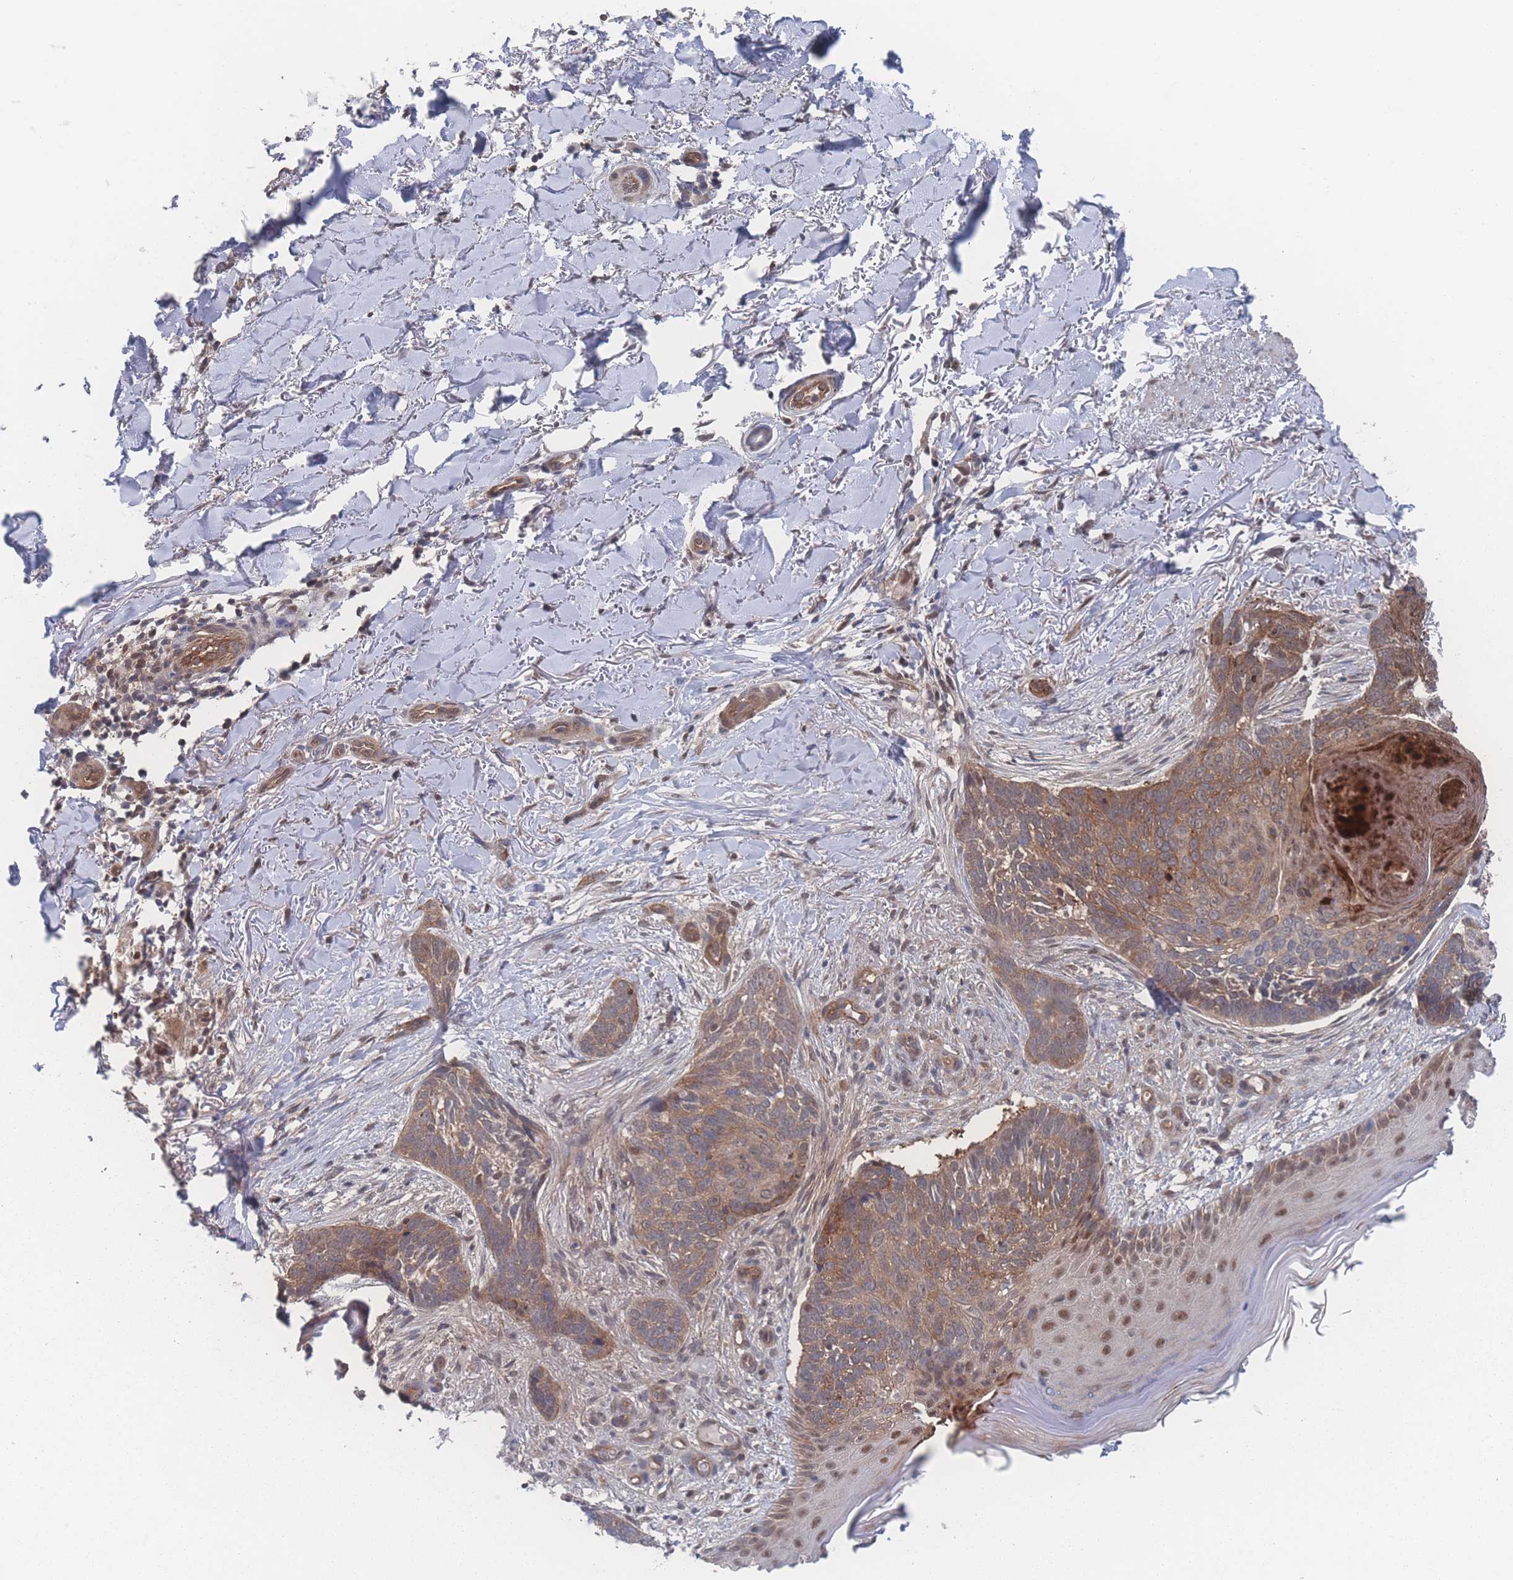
{"staining": {"intensity": "weak", "quantity": ">75%", "location": "cytoplasmic/membranous"}, "tissue": "skin cancer", "cell_type": "Tumor cells", "image_type": "cancer", "snomed": [{"axis": "morphology", "description": "Normal tissue, NOS"}, {"axis": "morphology", "description": "Basal cell carcinoma"}, {"axis": "topography", "description": "Skin"}], "caption": "IHC (DAB) staining of human skin cancer reveals weak cytoplasmic/membranous protein staining in approximately >75% of tumor cells. (DAB IHC with brightfield microscopy, high magnification).", "gene": "PSMA1", "patient": {"sex": "female", "age": 67}}